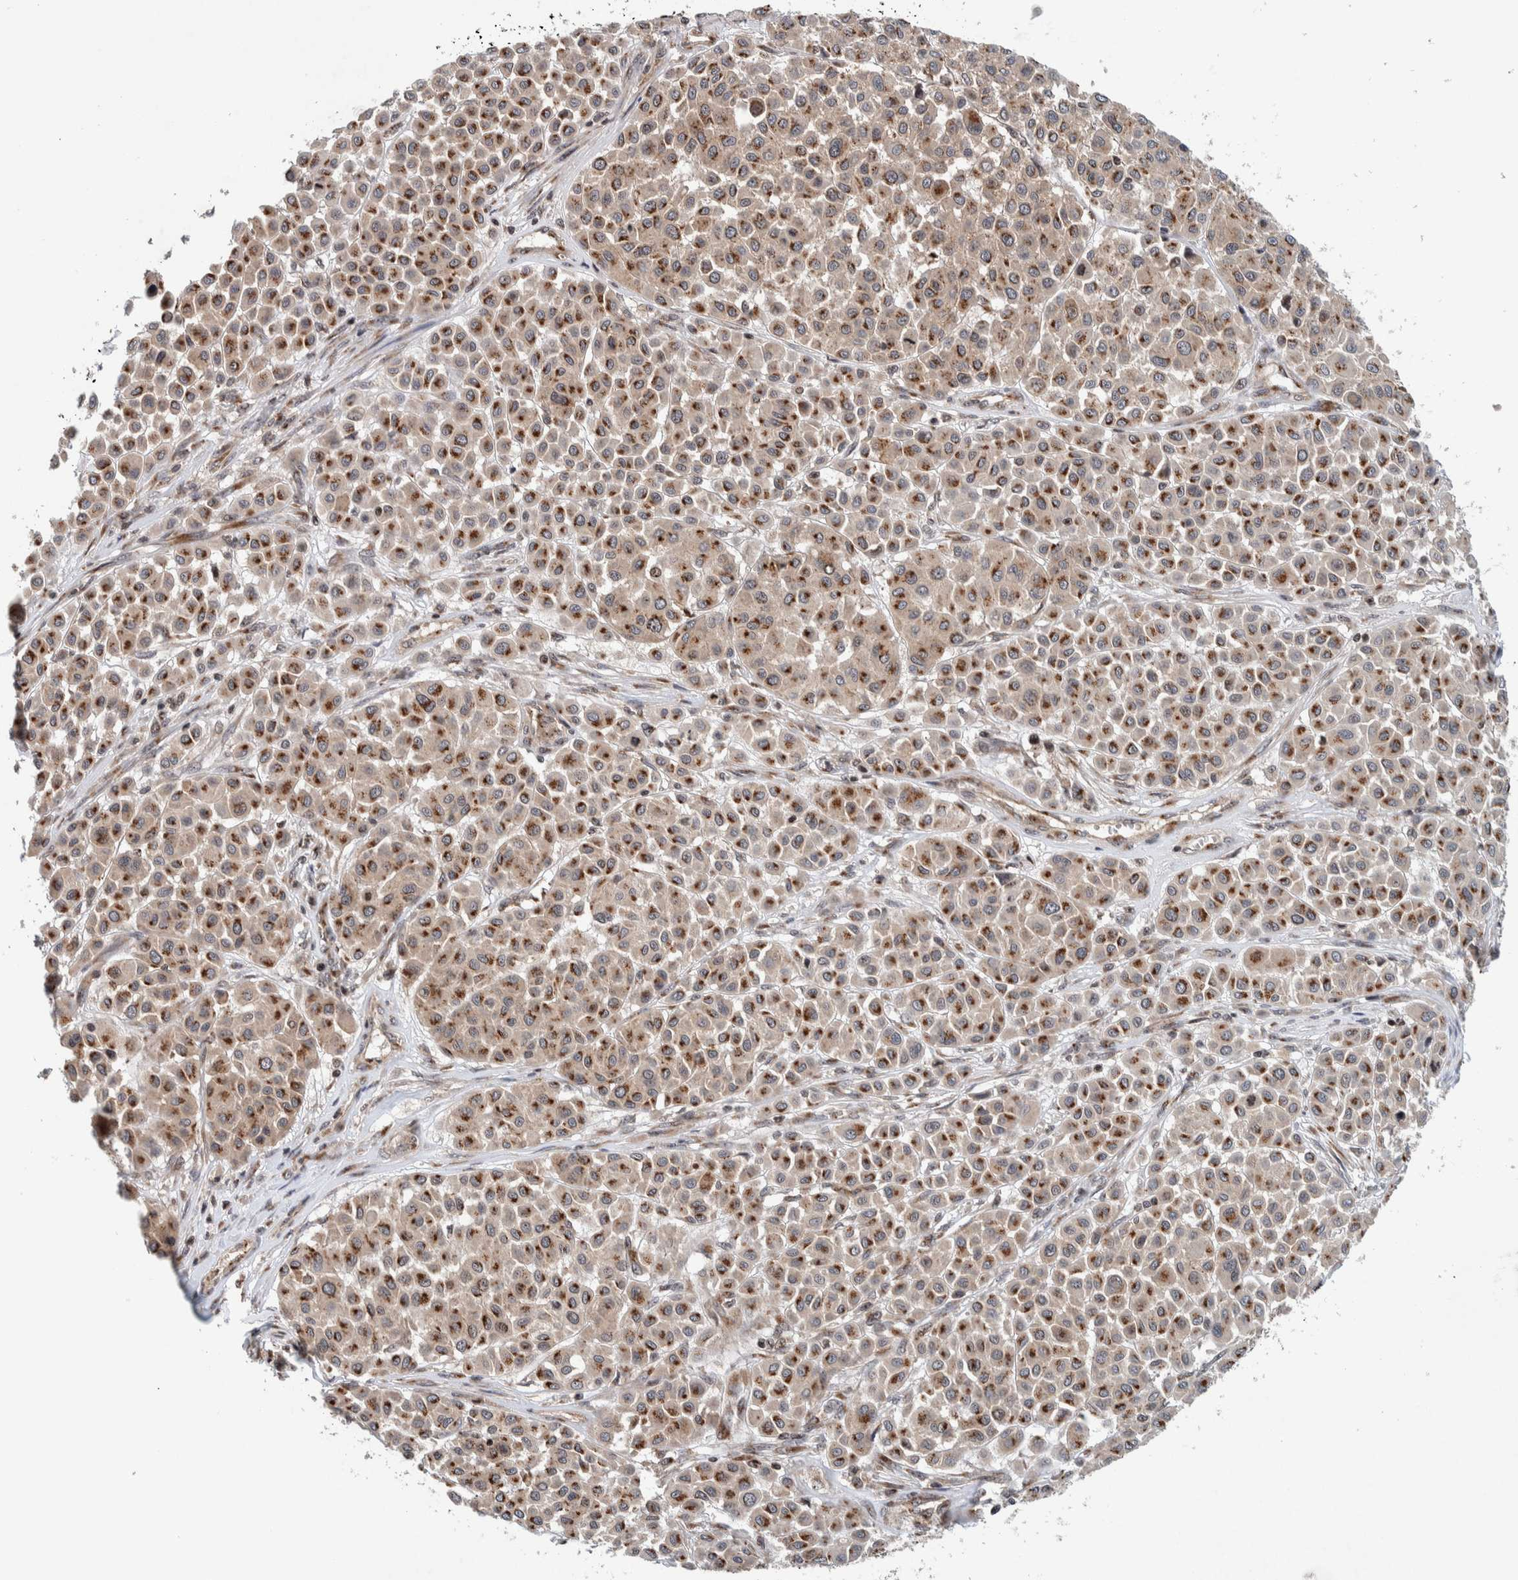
{"staining": {"intensity": "strong", "quantity": "25%-75%", "location": "cytoplasmic/membranous,nuclear"}, "tissue": "melanoma", "cell_type": "Tumor cells", "image_type": "cancer", "snomed": [{"axis": "morphology", "description": "Malignant melanoma, Metastatic site"}, {"axis": "topography", "description": "Soft tissue"}], "caption": "Strong cytoplasmic/membranous and nuclear expression for a protein is seen in about 25%-75% of tumor cells of malignant melanoma (metastatic site) using immunohistochemistry.", "gene": "CCDC182", "patient": {"sex": "male", "age": 41}}